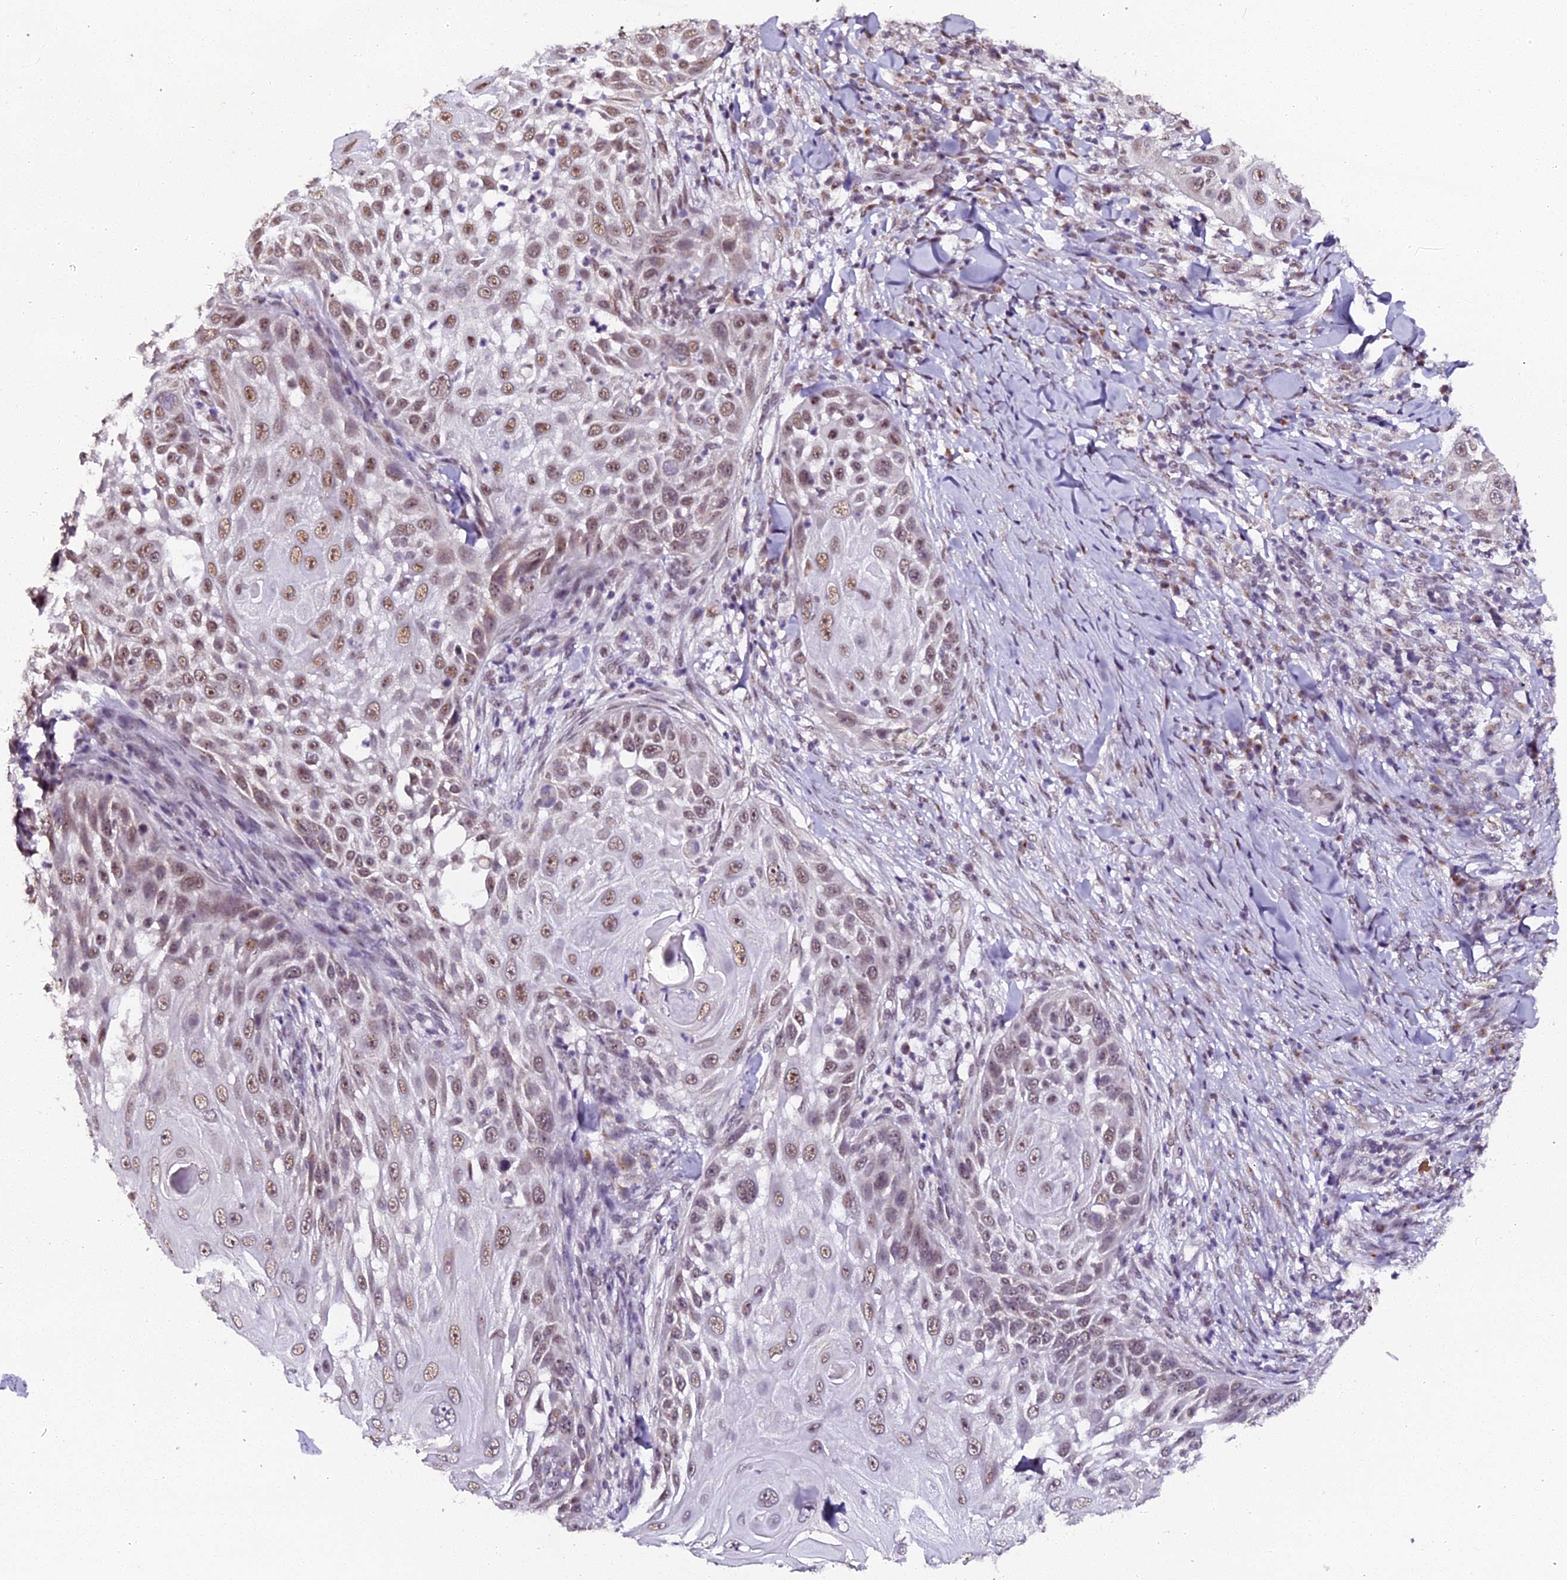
{"staining": {"intensity": "moderate", "quantity": ">75%", "location": "nuclear"}, "tissue": "skin cancer", "cell_type": "Tumor cells", "image_type": "cancer", "snomed": [{"axis": "morphology", "description": "Squamous cell carcinoma, NOS"}, {"axis": "topography", "description": "Skin"}], "caption": "IHC micrograph of skin cancer stained for a protein (brown), which reveals medium levels of moderate nuclear positivity in approximately >75% of tumor cells.", "gene": "NCBP1", "patient": {"sex": "female", "age": 44}}